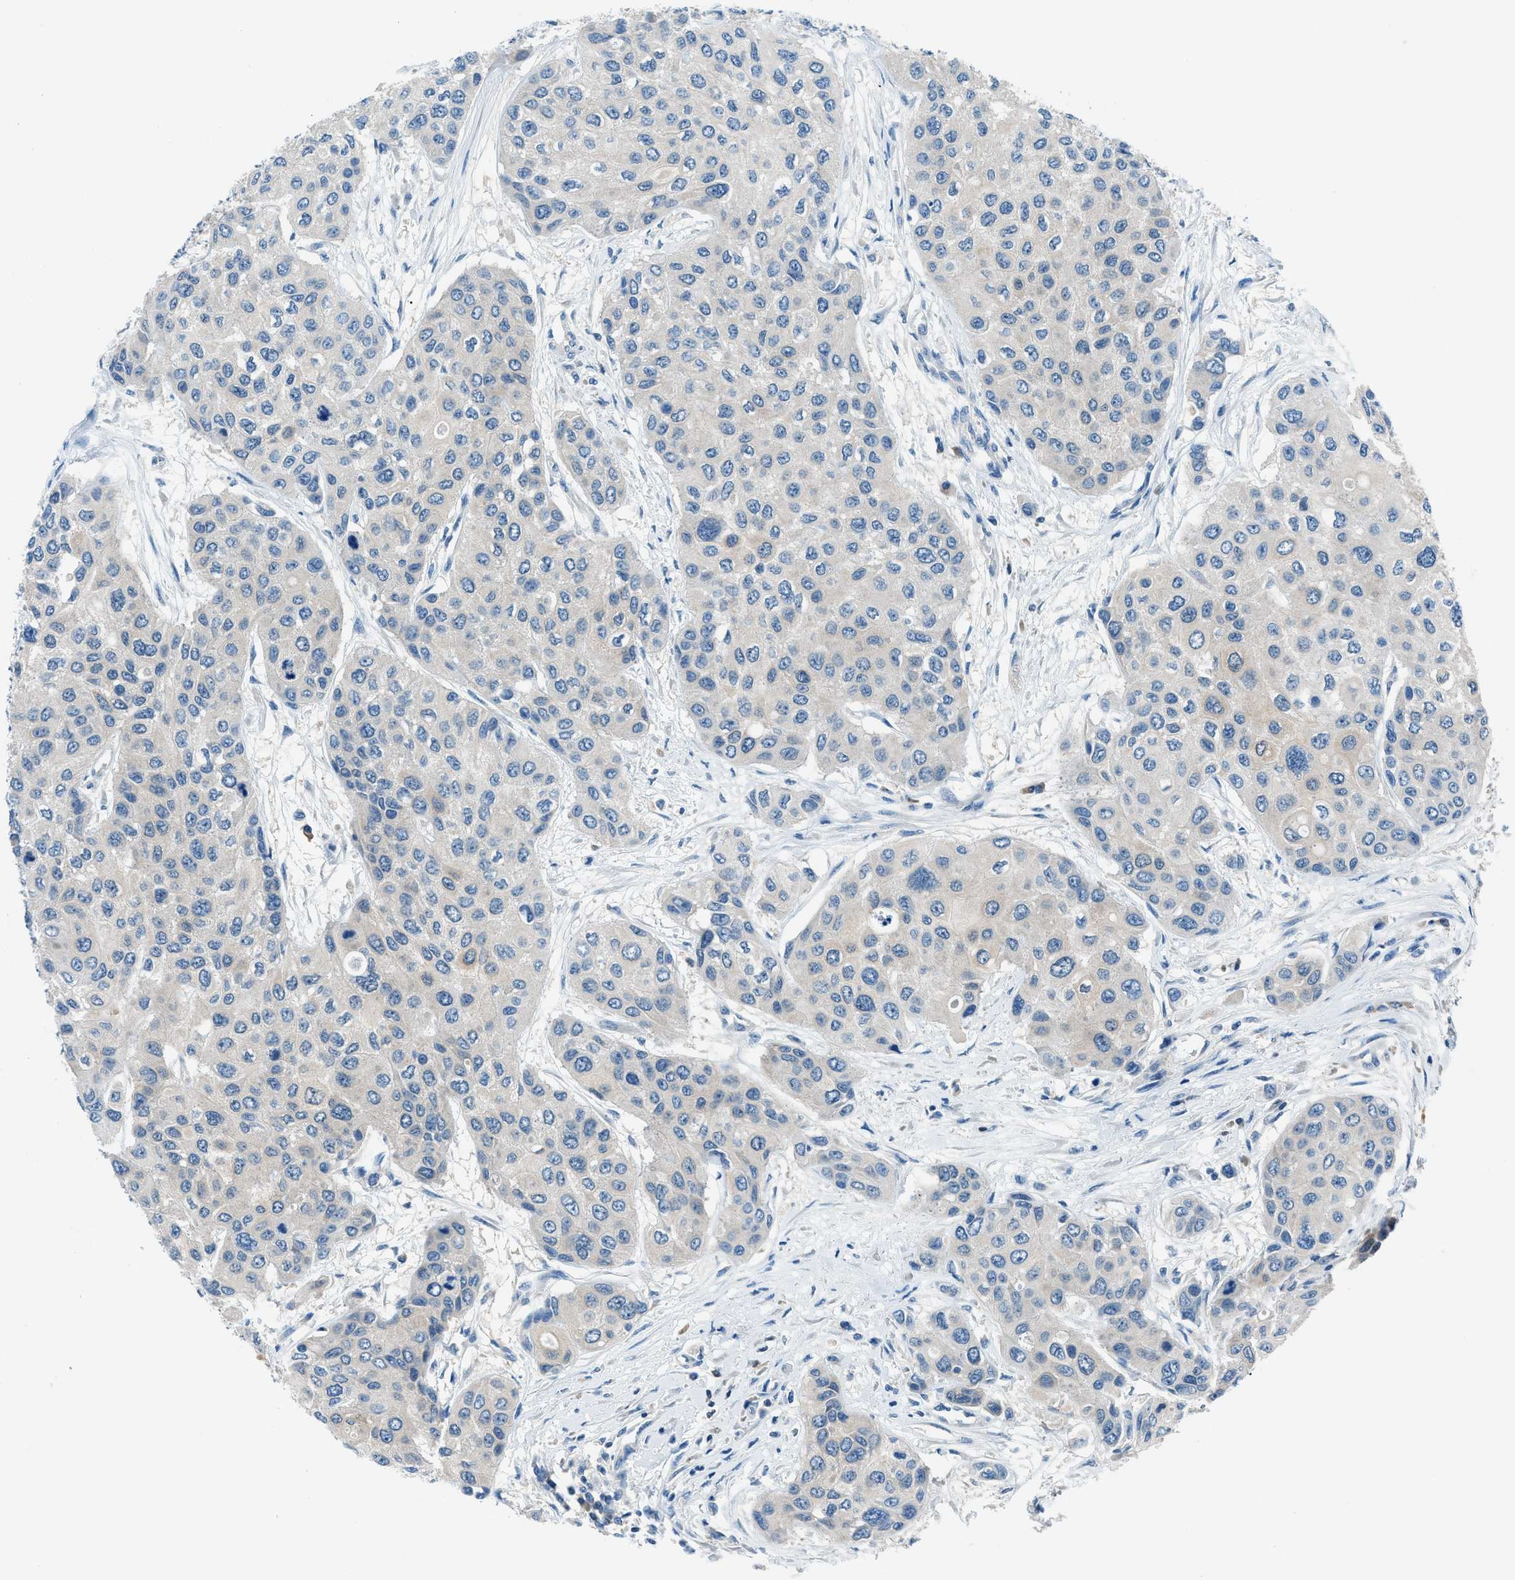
{"staining": {"intensity": "negative", "quantity": "none", "location": "none"}, "tissue": "urothelial cancer", "cell_type": "Tumor cells", "image_type": "cancer", "snomed": [{"axis": "morphology", "description": "Urothelial carcinoma, High grade"}, {"axis": "topography", "description": "Urinary bladder"}], "caption": "Tumor cells show no significant protein positivity in high-grade urothelial carcinoma.", "gene": "ACP1", "patient": {"sex": "female", "age": 56}}